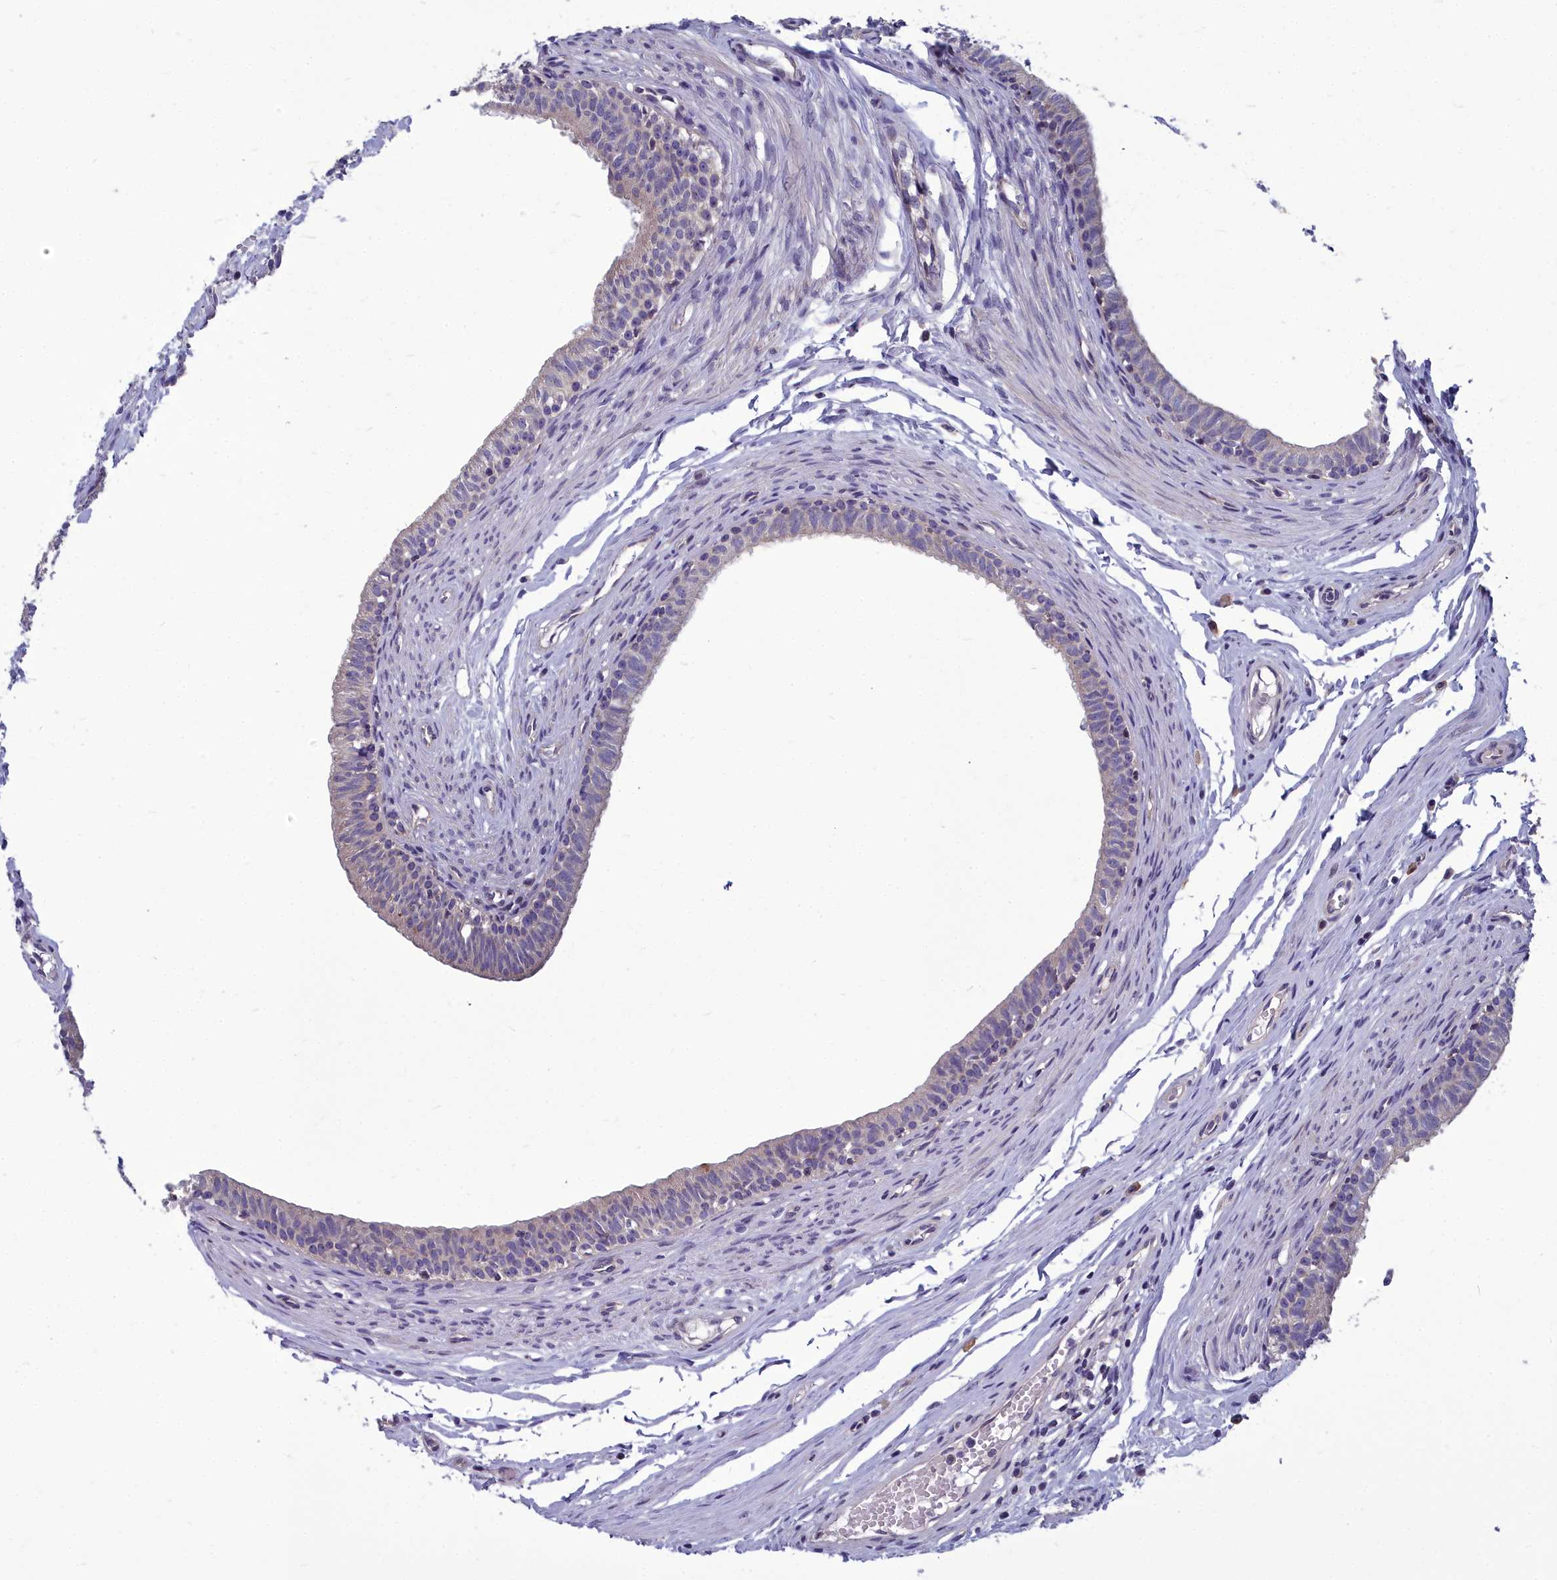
{"staining": {"intensity": "weak", "quantity": "<25%", "location": "cytoplasmic/membranous"}, "tissue": "epididymis", "cell_type": "Glandular cells", "image_type": "normal", "snomed": [{"axis": "morphology", "description": "Normal tissue, NOS"}, {"axis": "topography", "description": "Epididymis, spermatic cord, NOS"}], "caption": "A histopathology image of epididymis stained for a protein displays no brown staining in glandular cells.", "gene": "COX20", "patient": {"sex": "male", "age": 22}}